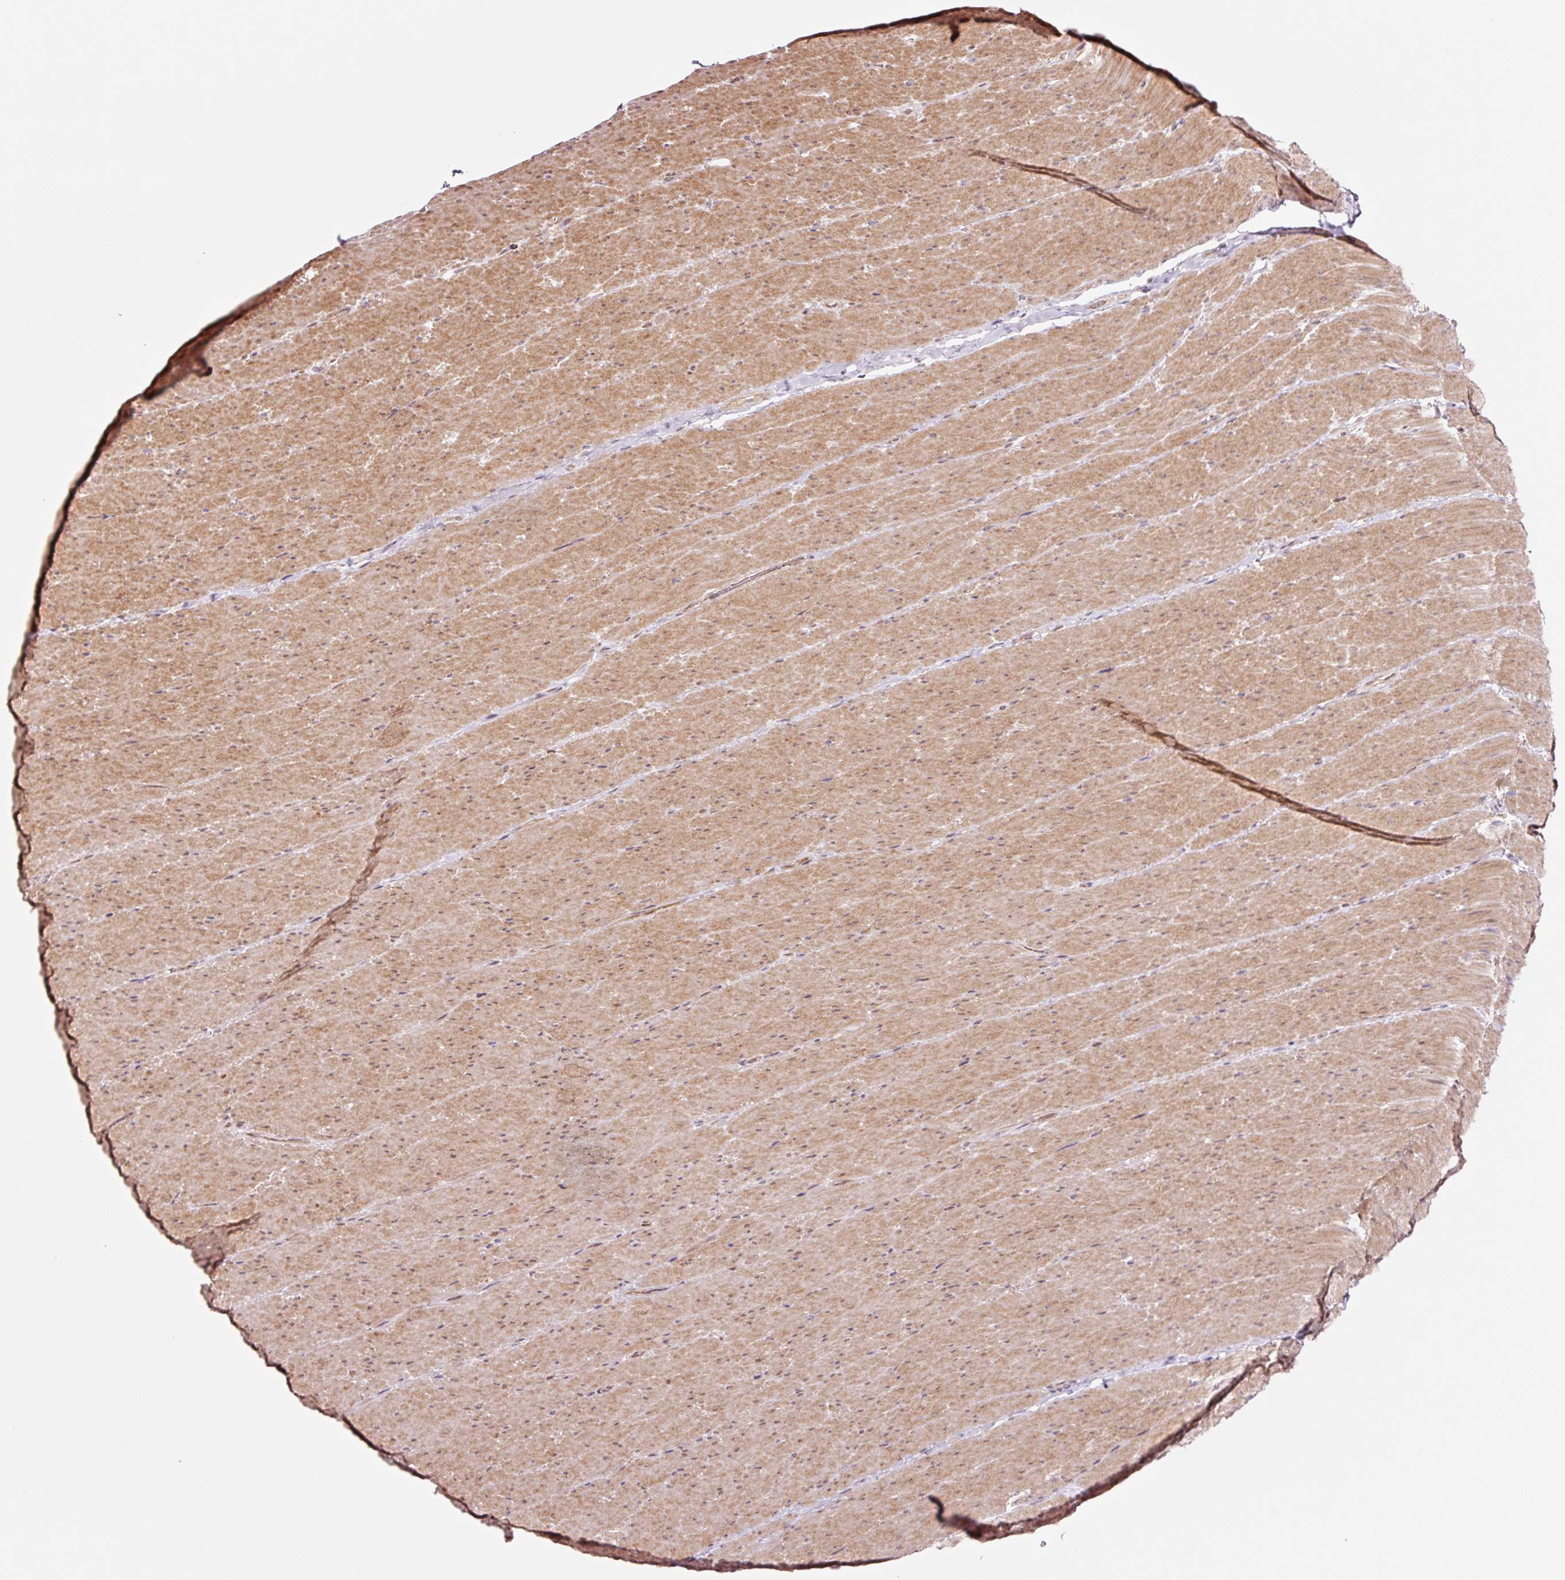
{"staining": {"intensity": "moderate", "quantity": "25%-75%", "location": "cytoplasmic/membranous,nuclear"}, "tissue": "smooth muscle", "cell_type": "Smooth muscle cells", "image_type": "normal", "snomed": [{"axis": "morphology", "description": "Normal tissue, NOS"}, {"axis": "topography", "description": "Smooth muscle"}, {"axis": "topography", "description": "Rectum"}], "caption": "Protein expression analysis of unremarkable smooth muscle displays moderate cytoplasmic/membranous,nuclear staining in about 25%-75% of smooth muscle cells.", "gene": "FBXL14", "patient": {"sex": "male", "age": 53}}